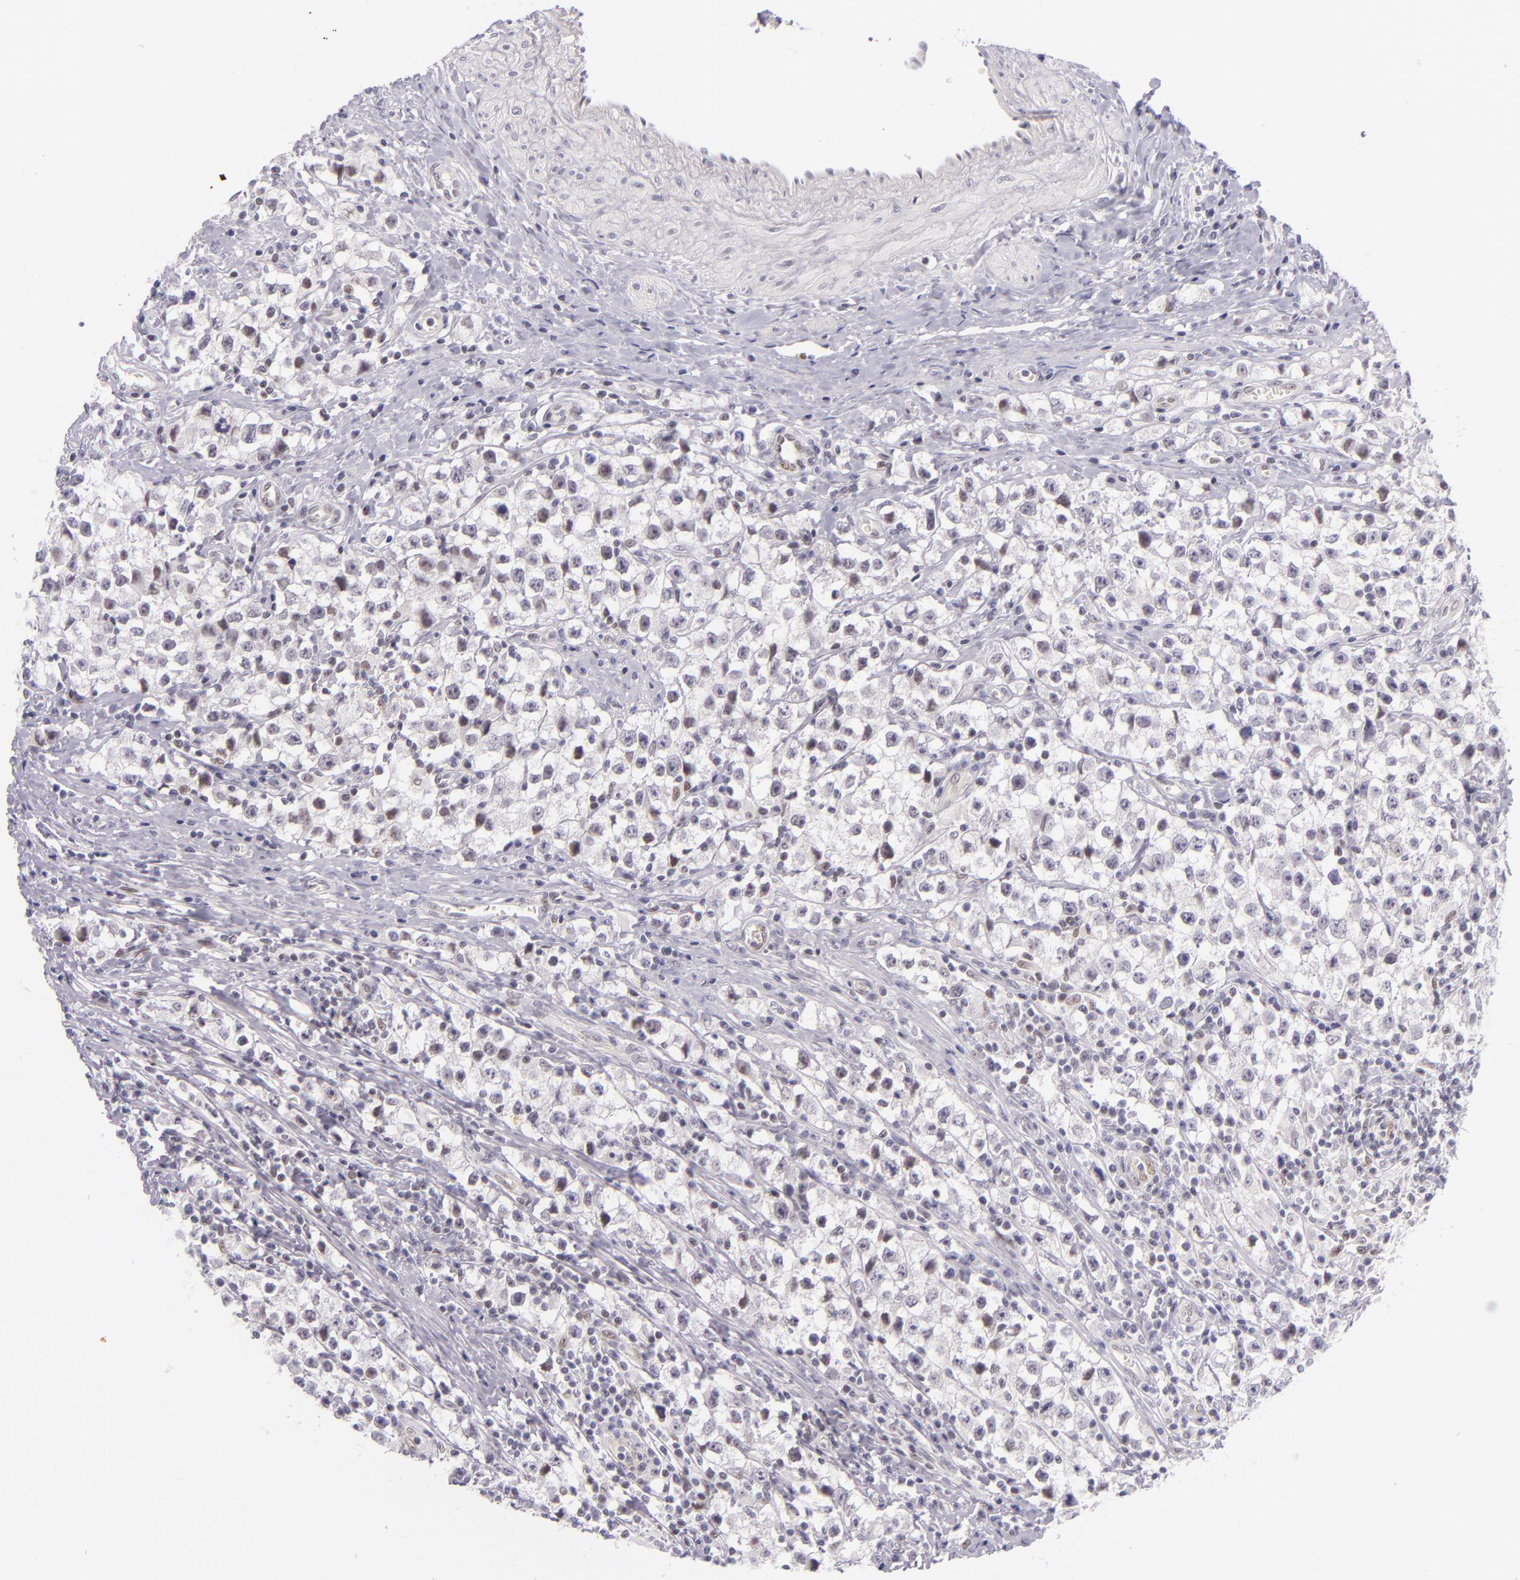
{"staining": {"intensity": "negative", "quantity": "none", "location": "none"}, "tissue": "testis cancer", "cell_type": "Tumor cells", "image_type": "cancer", "snomed": [{"axis": "morphology", "description": "Seminoma, NOS"}, {"axis": "topography", "description": "Testis"}], "caption": "Tumor cells show no significant protein positivity in testis cancer (seminoma).", "gene": "BCL3", "patient": {"sex": "male", "age": 35}}